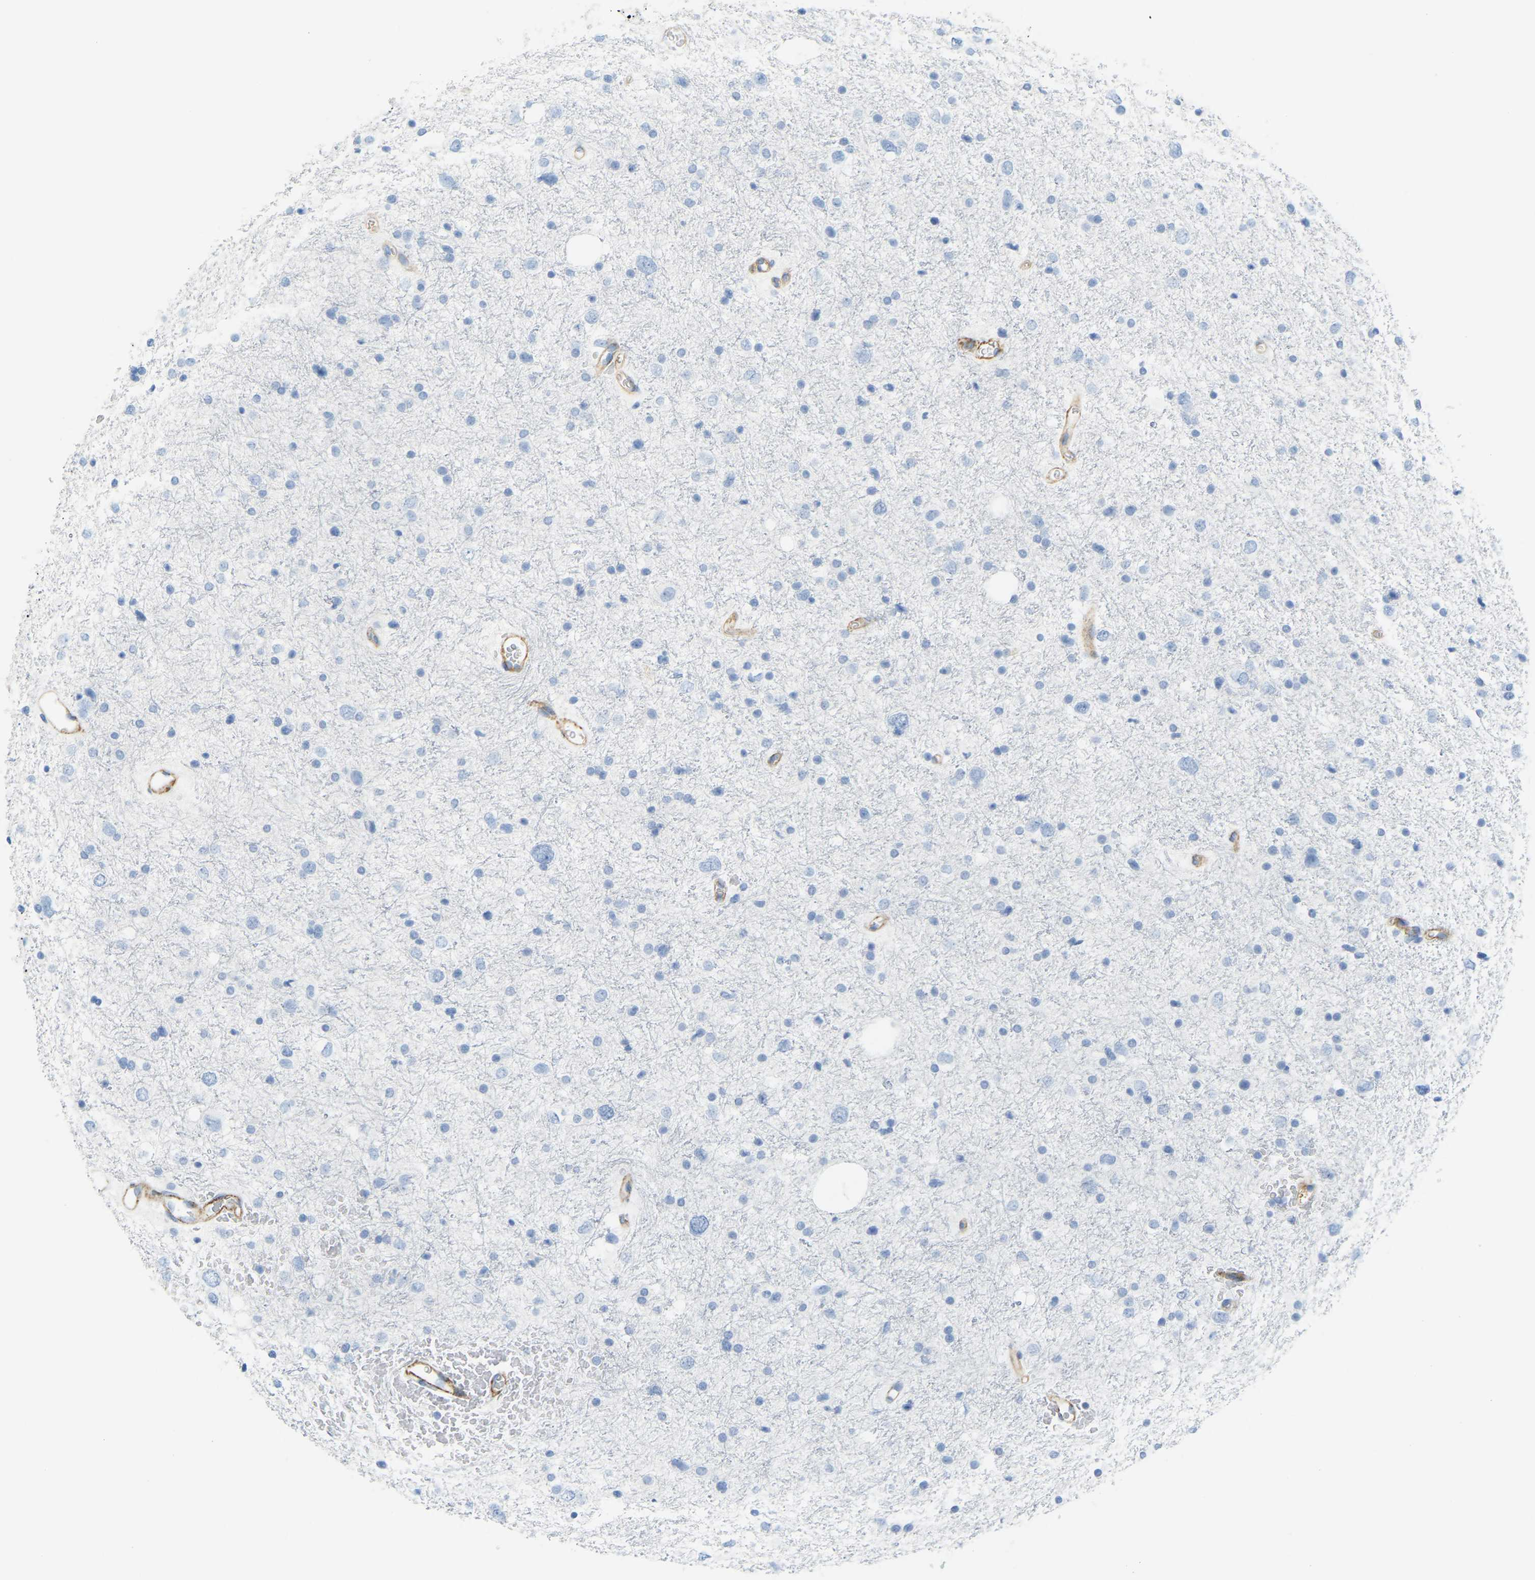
{"staining": {"intensity": "negative", "quantity": "none", "location": "none"}, "tissue": "glioma", "cell_type": "Tumor cells", "image_type": "cancer", "snomed": [{"axis": "morphology", "description": "Glioma, malignant, Low grade"}, {"axis": "topography", "description": "Brain"}], "caption": "DAB immunohistochemical staining of human glioma shows no significant positivity in tumor cells.", "gene": "MYL3", "patient": {"sex": "female", "age": 37}}